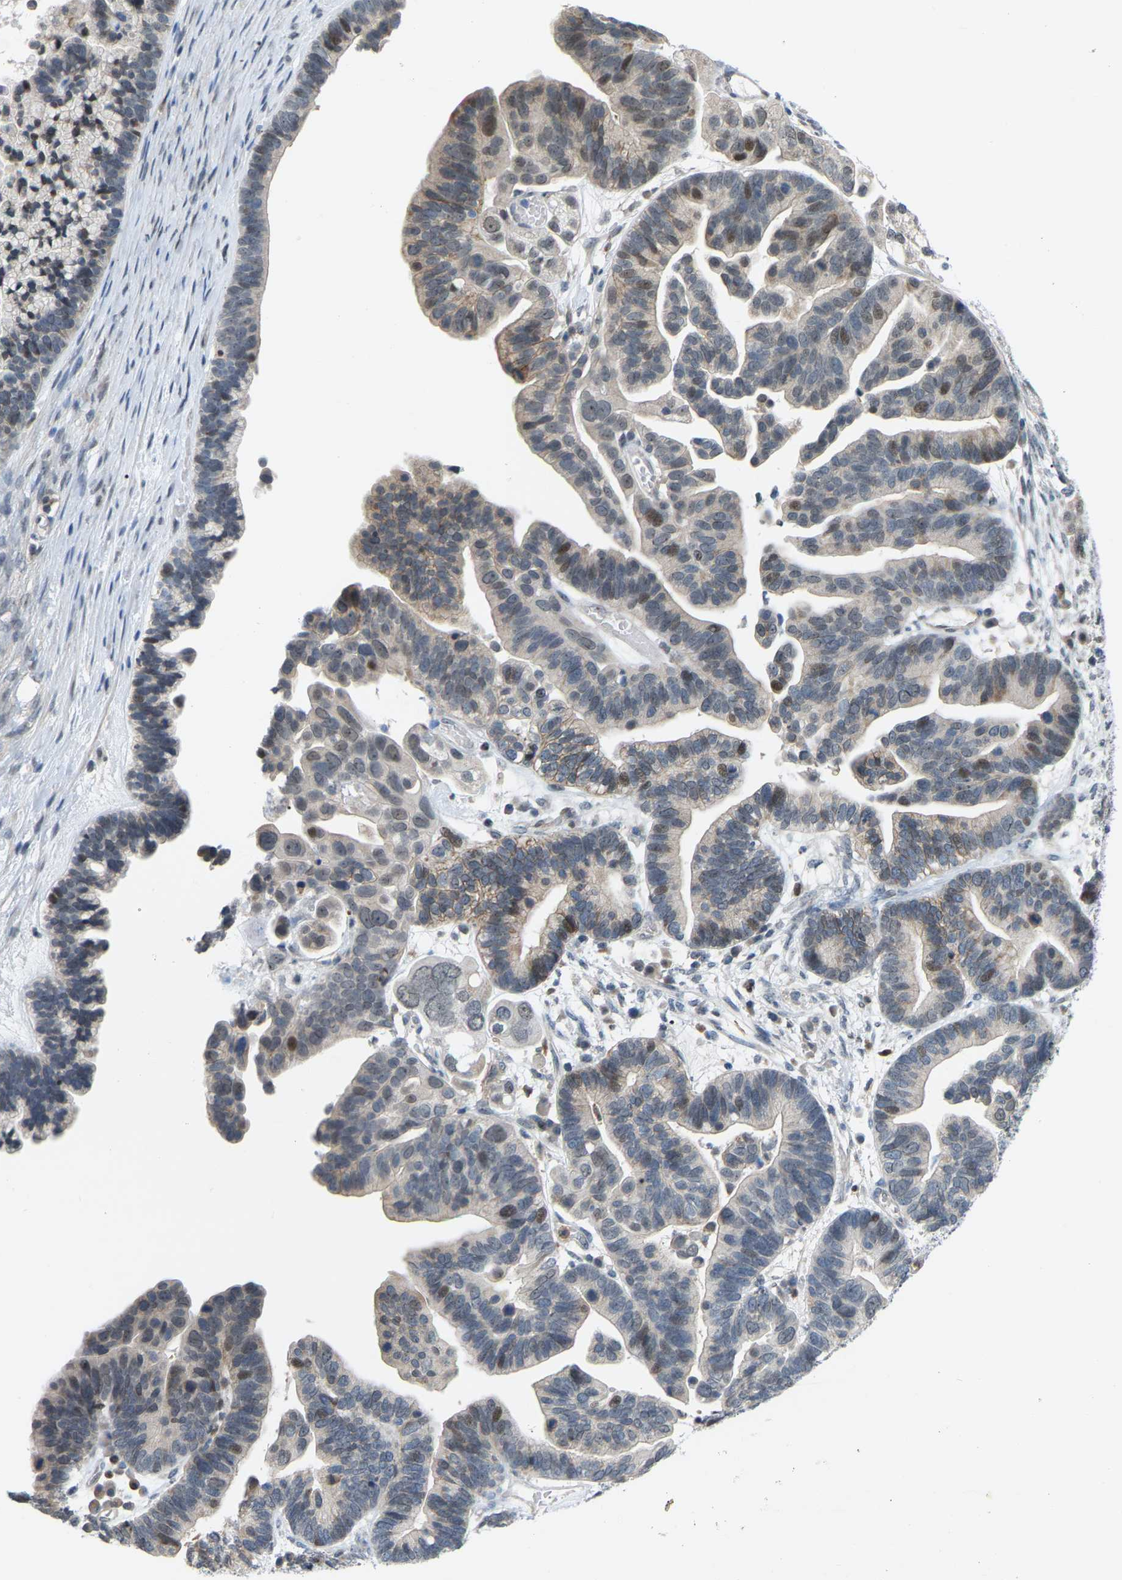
{"staining": {"intensity": "weak", "quantity": "<25%", "location": "nuclear"}, "tissue": "ovarian cancer", "cell_type": "Tumor cells", "image_type": "cancer", "snomed": [{"axis": "morphology", "description": "Cystadenocarcinoma, serous, NOS"}, {"axis": "topography", "description": "Ovary"}], "caption": "The immunohistochemistry (IHC) photomicrograph has no significant expression in tumor cells of serous cystadenocarcinoma (ovarian) tissue.", "gene": "CROT", "patient": {"sex": "female", "age": 56}}